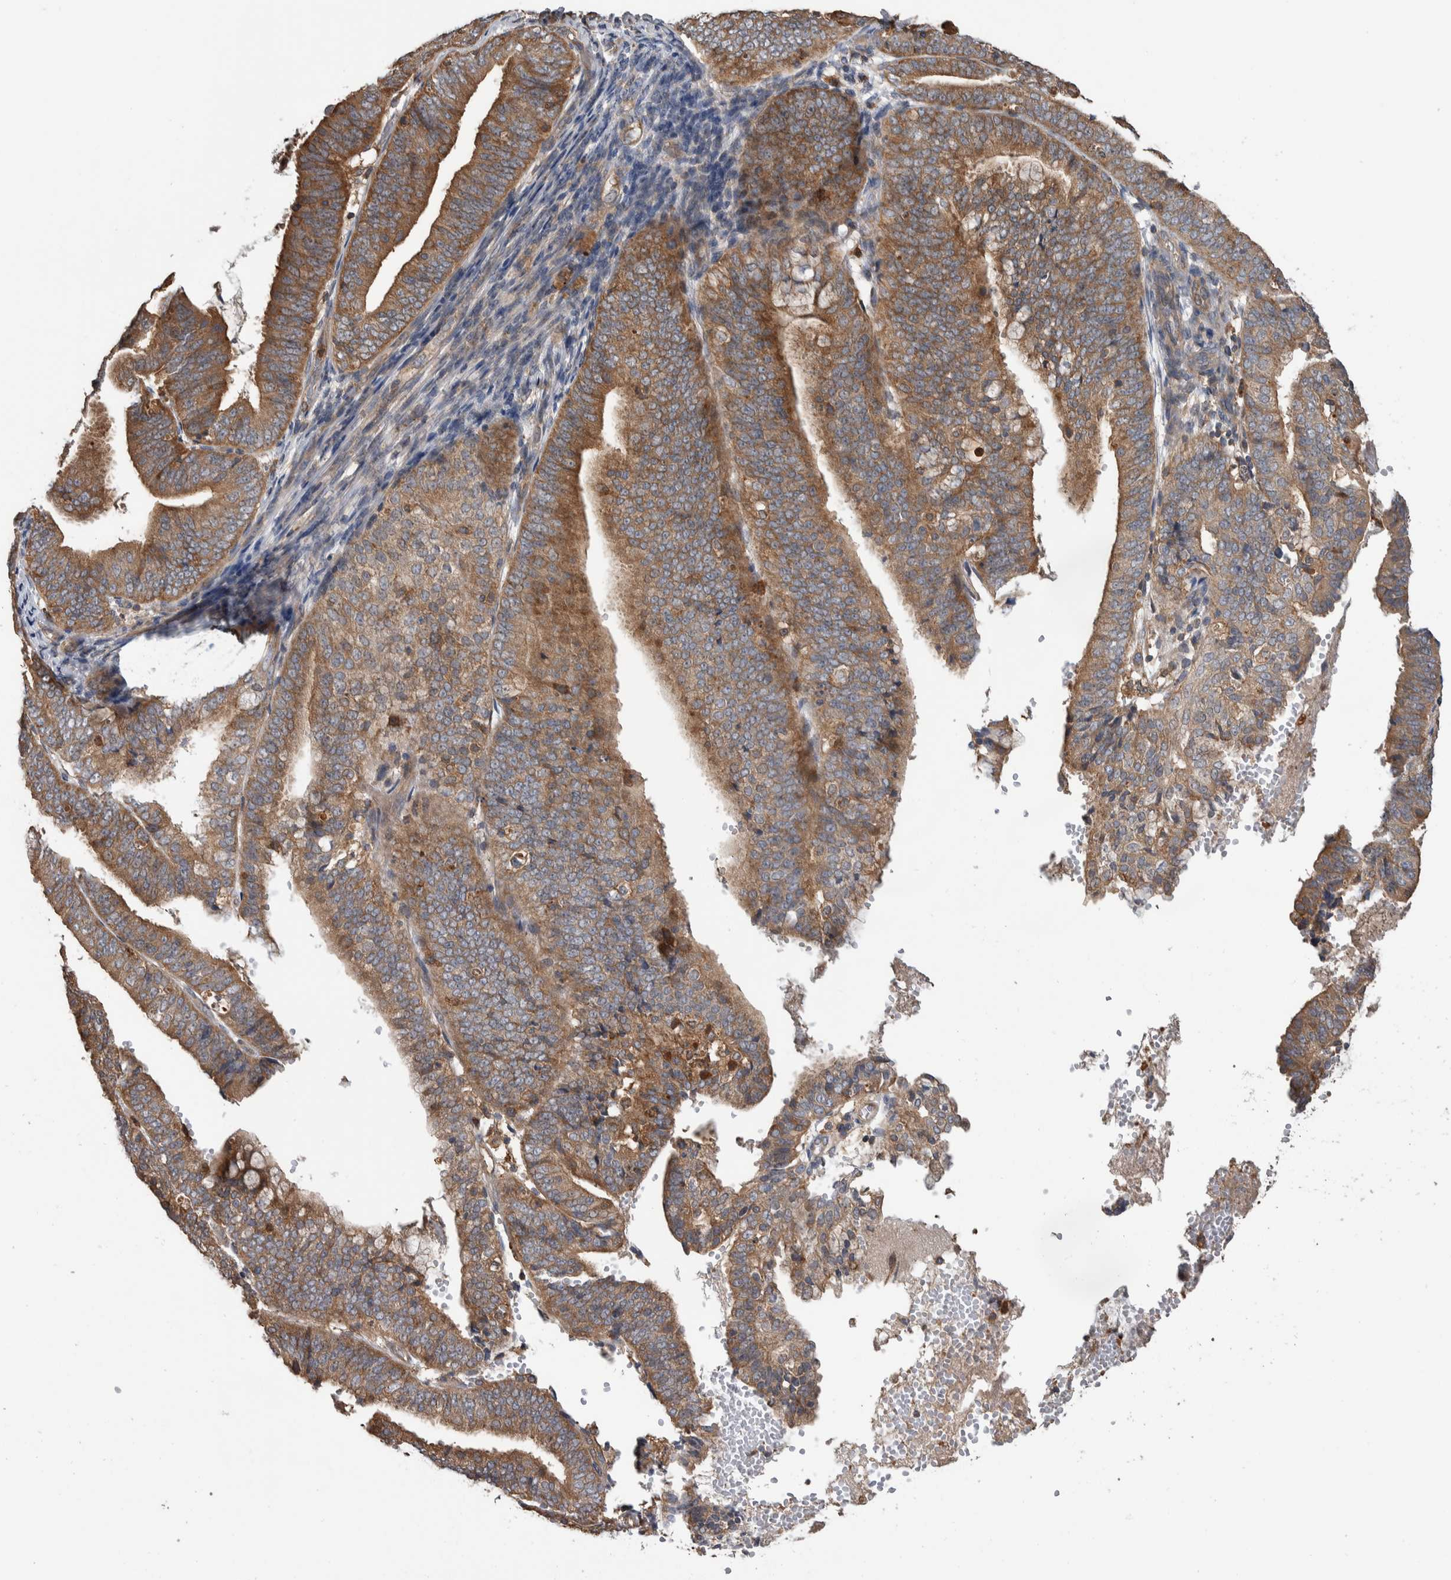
{"staining": {"intensity": "weak", "quantity": ">75%", "location": "cytoplasmic/membranous"}, "tissue": "endometrial cancer", "cell_type": "Tumor cells", "image_type": "cancer", "snomed": [{"axis": "morphology", "description": "Adenocarcinoma, NOS"}, {"axis": "topography", "description": "Endometrium"}], "caption": "Brown immunohistochemical staining in endometrial cancer reveals weak cytoplasmic/membranous staining in approximately >75% of tumor cells.", "gene": "SDCBP", "patient": {"sex": "female", "age": 63}}